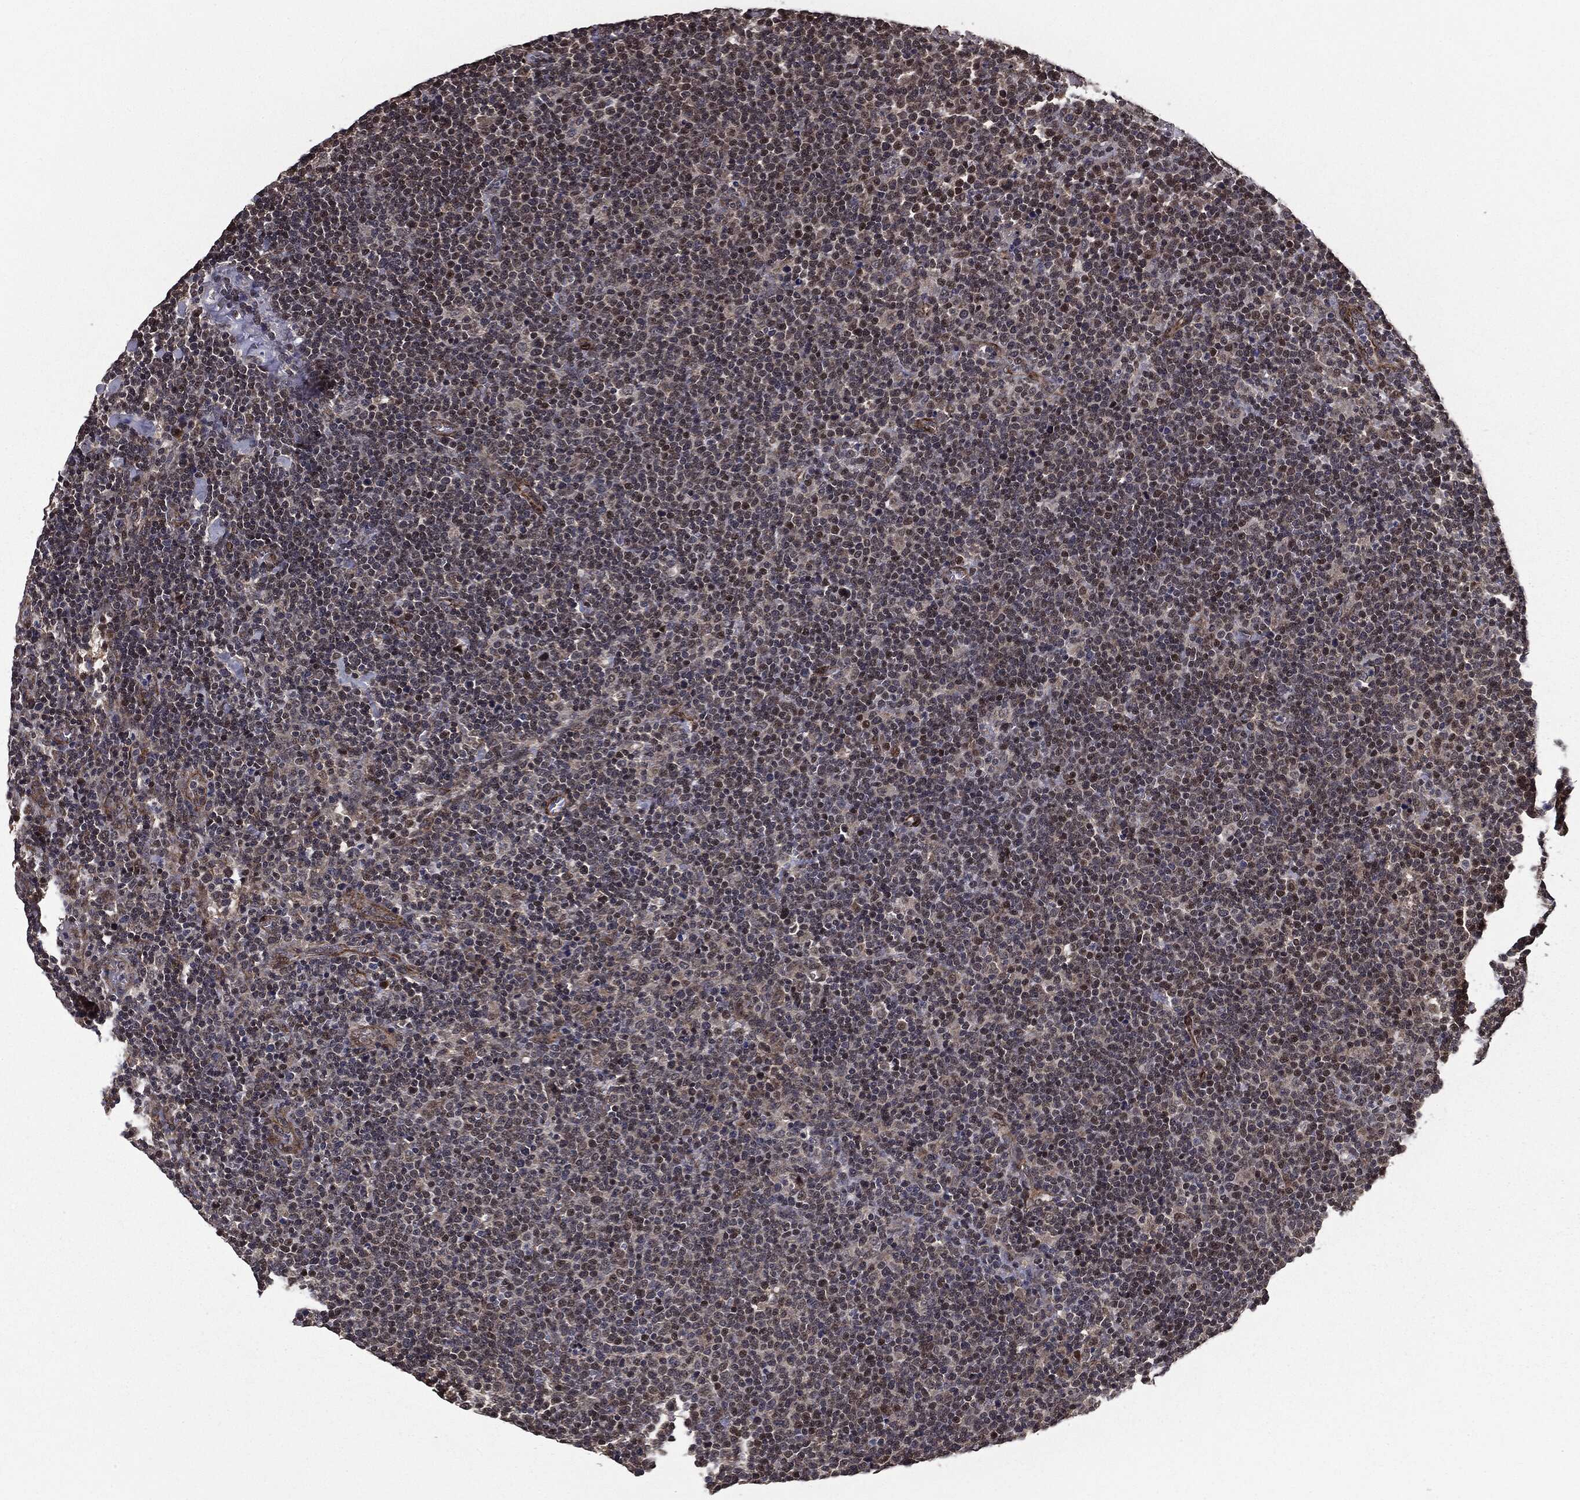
{"staining": {"intensity": "negative", "quantity": "none", "location": "none"}, "tissue": "lymphoma", "cell_type": "Tumor cells", "image_type": "cancer", "snomed": [{"axis": "morphology", "description": "Malignant lymphoma, non-Hodgkin's type, High grade"}, {"axis": "topography", "description": "Lymph node"}], "caption": "Protein analysis of lymphoma shows no significant expression in tumor cells. (Immunohistochemistry (ihc), brightfield microscopy, high magnification).", "gene": "PTPA", "patient": {"sex": "male", "age": 61}}